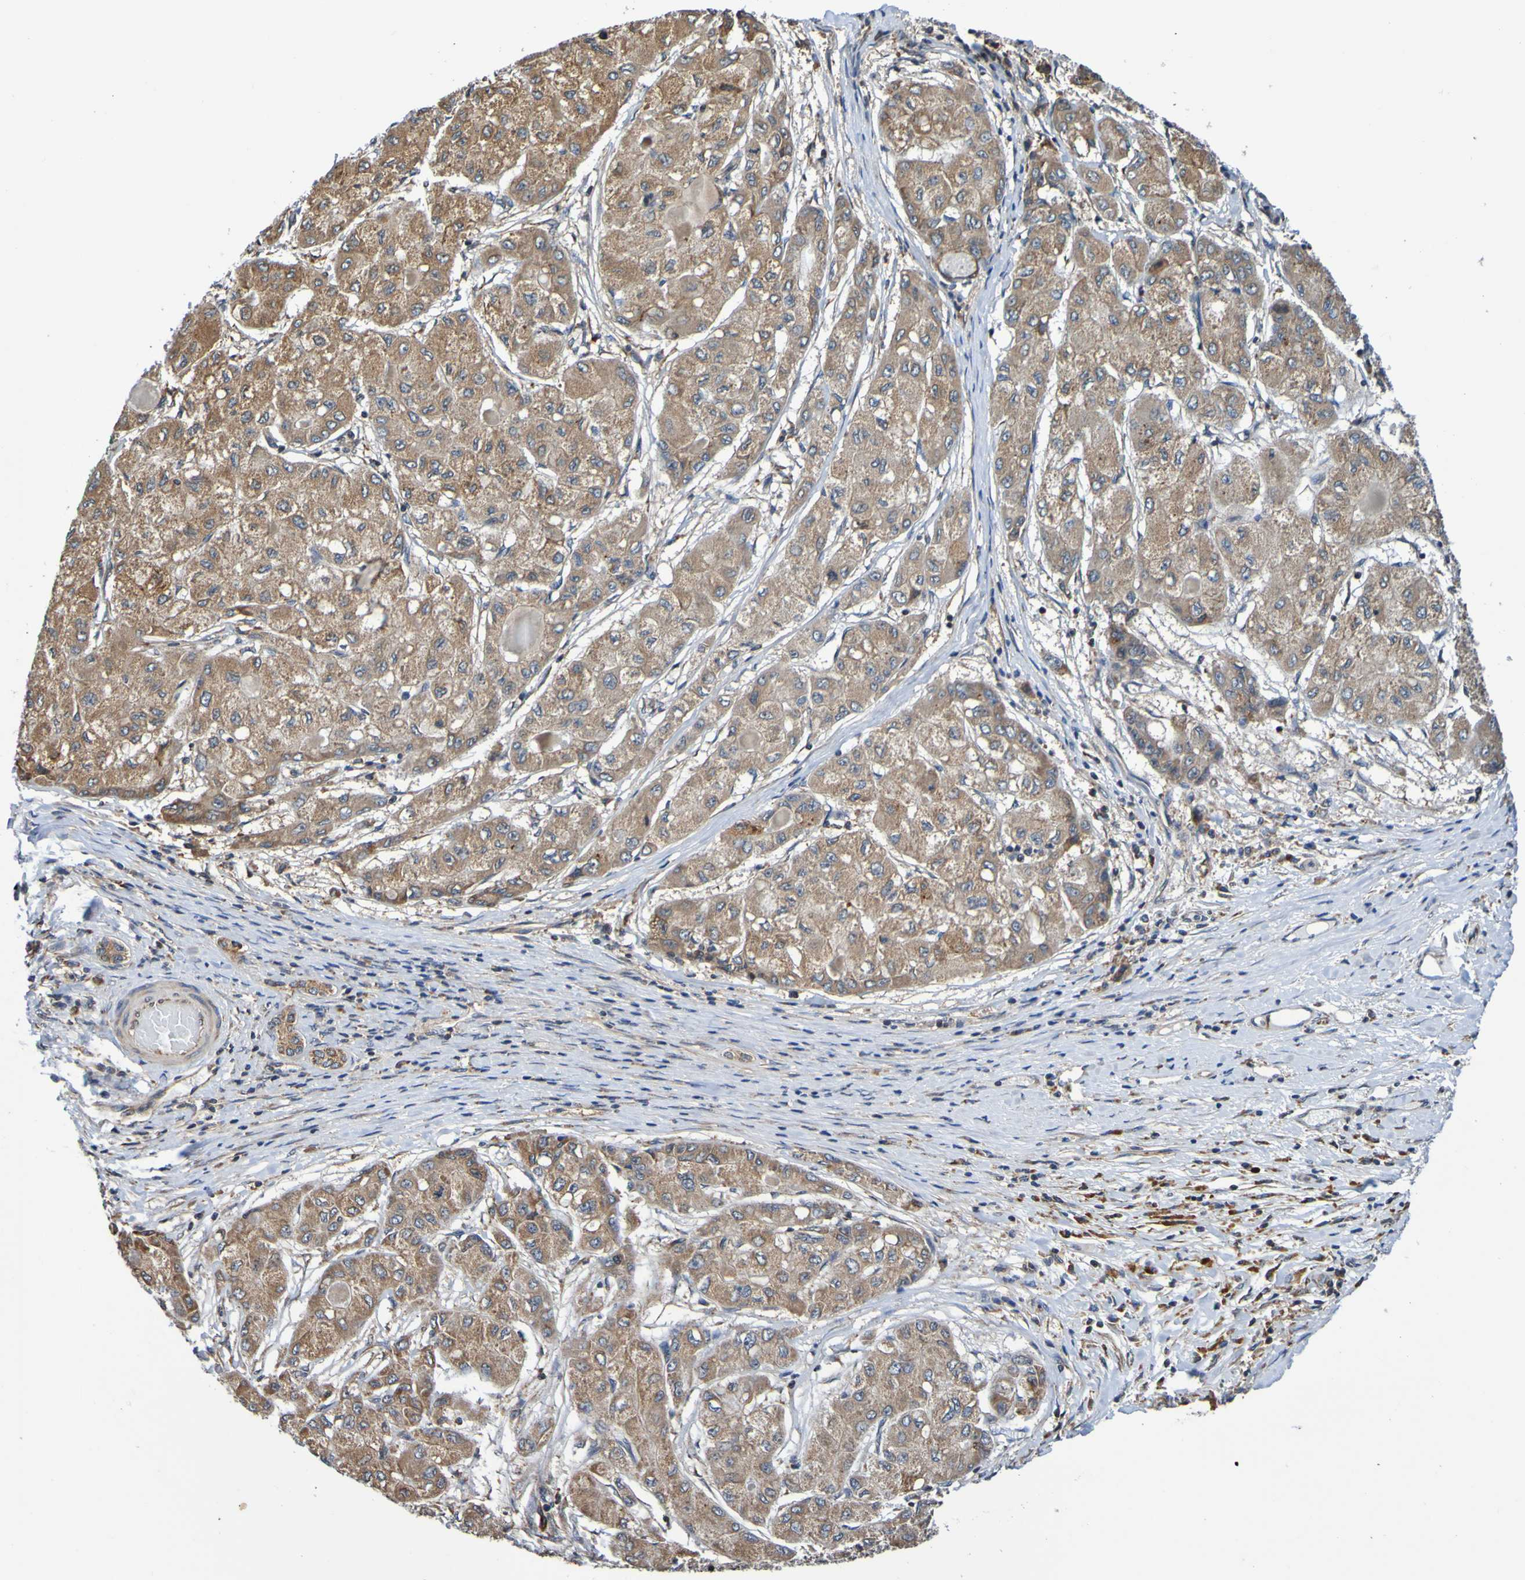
{"staining": {"intensity": "moderate", "quantity": ">75%", "location": "cytoplasmic/membranous"}, "tissue": "liver cancer", "cell_type": "Tumor cells", "image_type": "cancer", "snomed": [{"axis": "morphology", "description": "Carcinoma, Hepatocellular, NOS"}, {"axis": "topography", "description": "Liver"}], "caption": "There is medium levels of moderate cytoplasmic/membranous expression in tumor cells of hepatocellular carcinoma (liver), as demonstrated by immunohistochemical staining (brown color).", "gene": "AXIN1", "patient": {"sex": "male", "age": 80}}